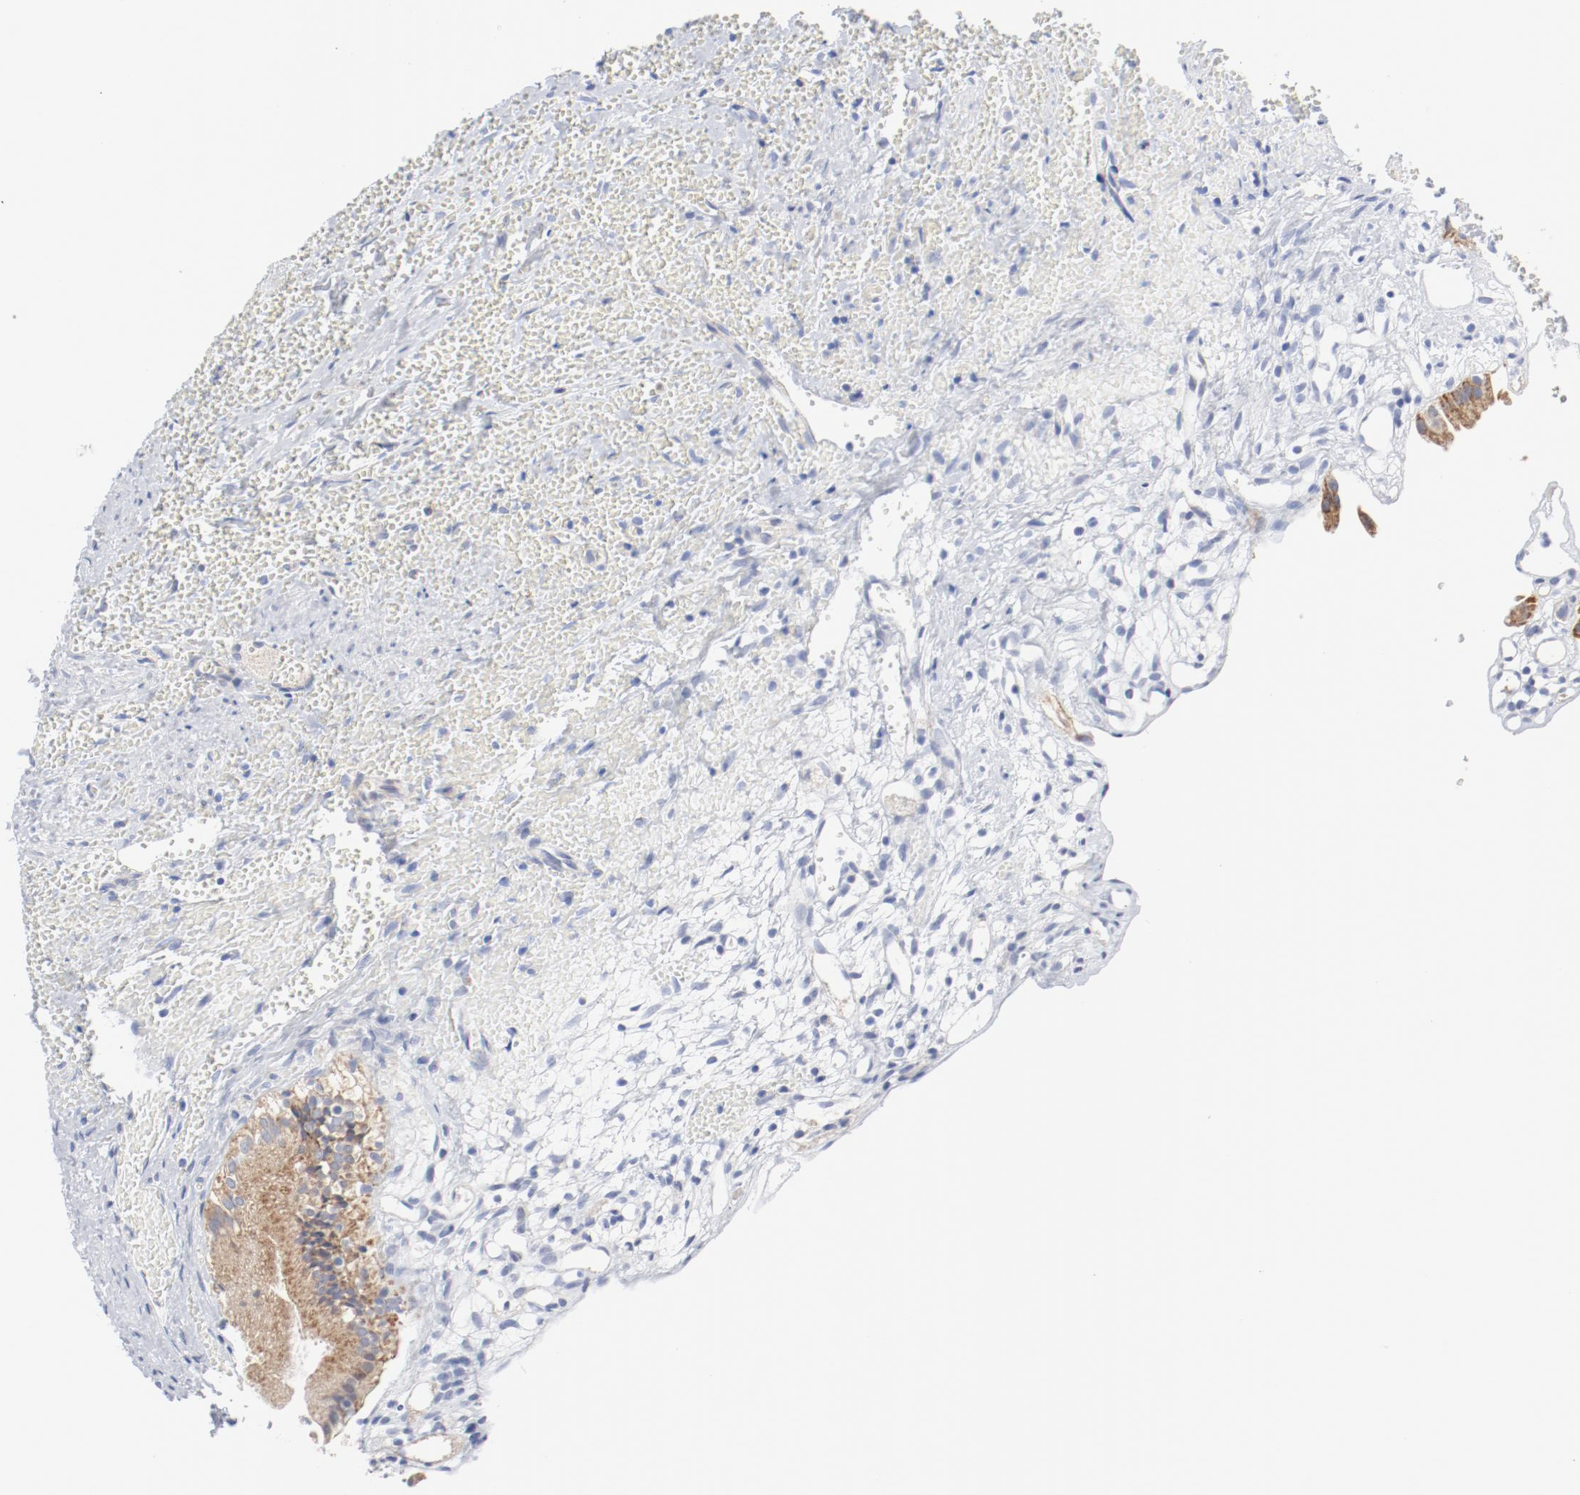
{"staining": {"intensity": "strong", "quantity": ">75%", "location": "cytoplasmic/membranous"}, "tissue": "gallbladder", "cell_type": "Glandular cells", "image_type": "normal", "snomed": [{"axis": "morphology", "description": "Normal tissue, NOS"}, {"axis": "topography", "description": "Gallbladder"}], "caption": "Immunohistochemical staining of benign human gallbladder reveals >75% levels of strong cytoplasmic/membranous protein expression in about >75% of glandular cells. Using DAB (3,3'-diaminobenzidine) (brown) and hematoxylin (blue) stains, captured at high magnification using brightfield microscopy.", "gene": "BAD", "patient": {"sex": "male", "age": 65}}